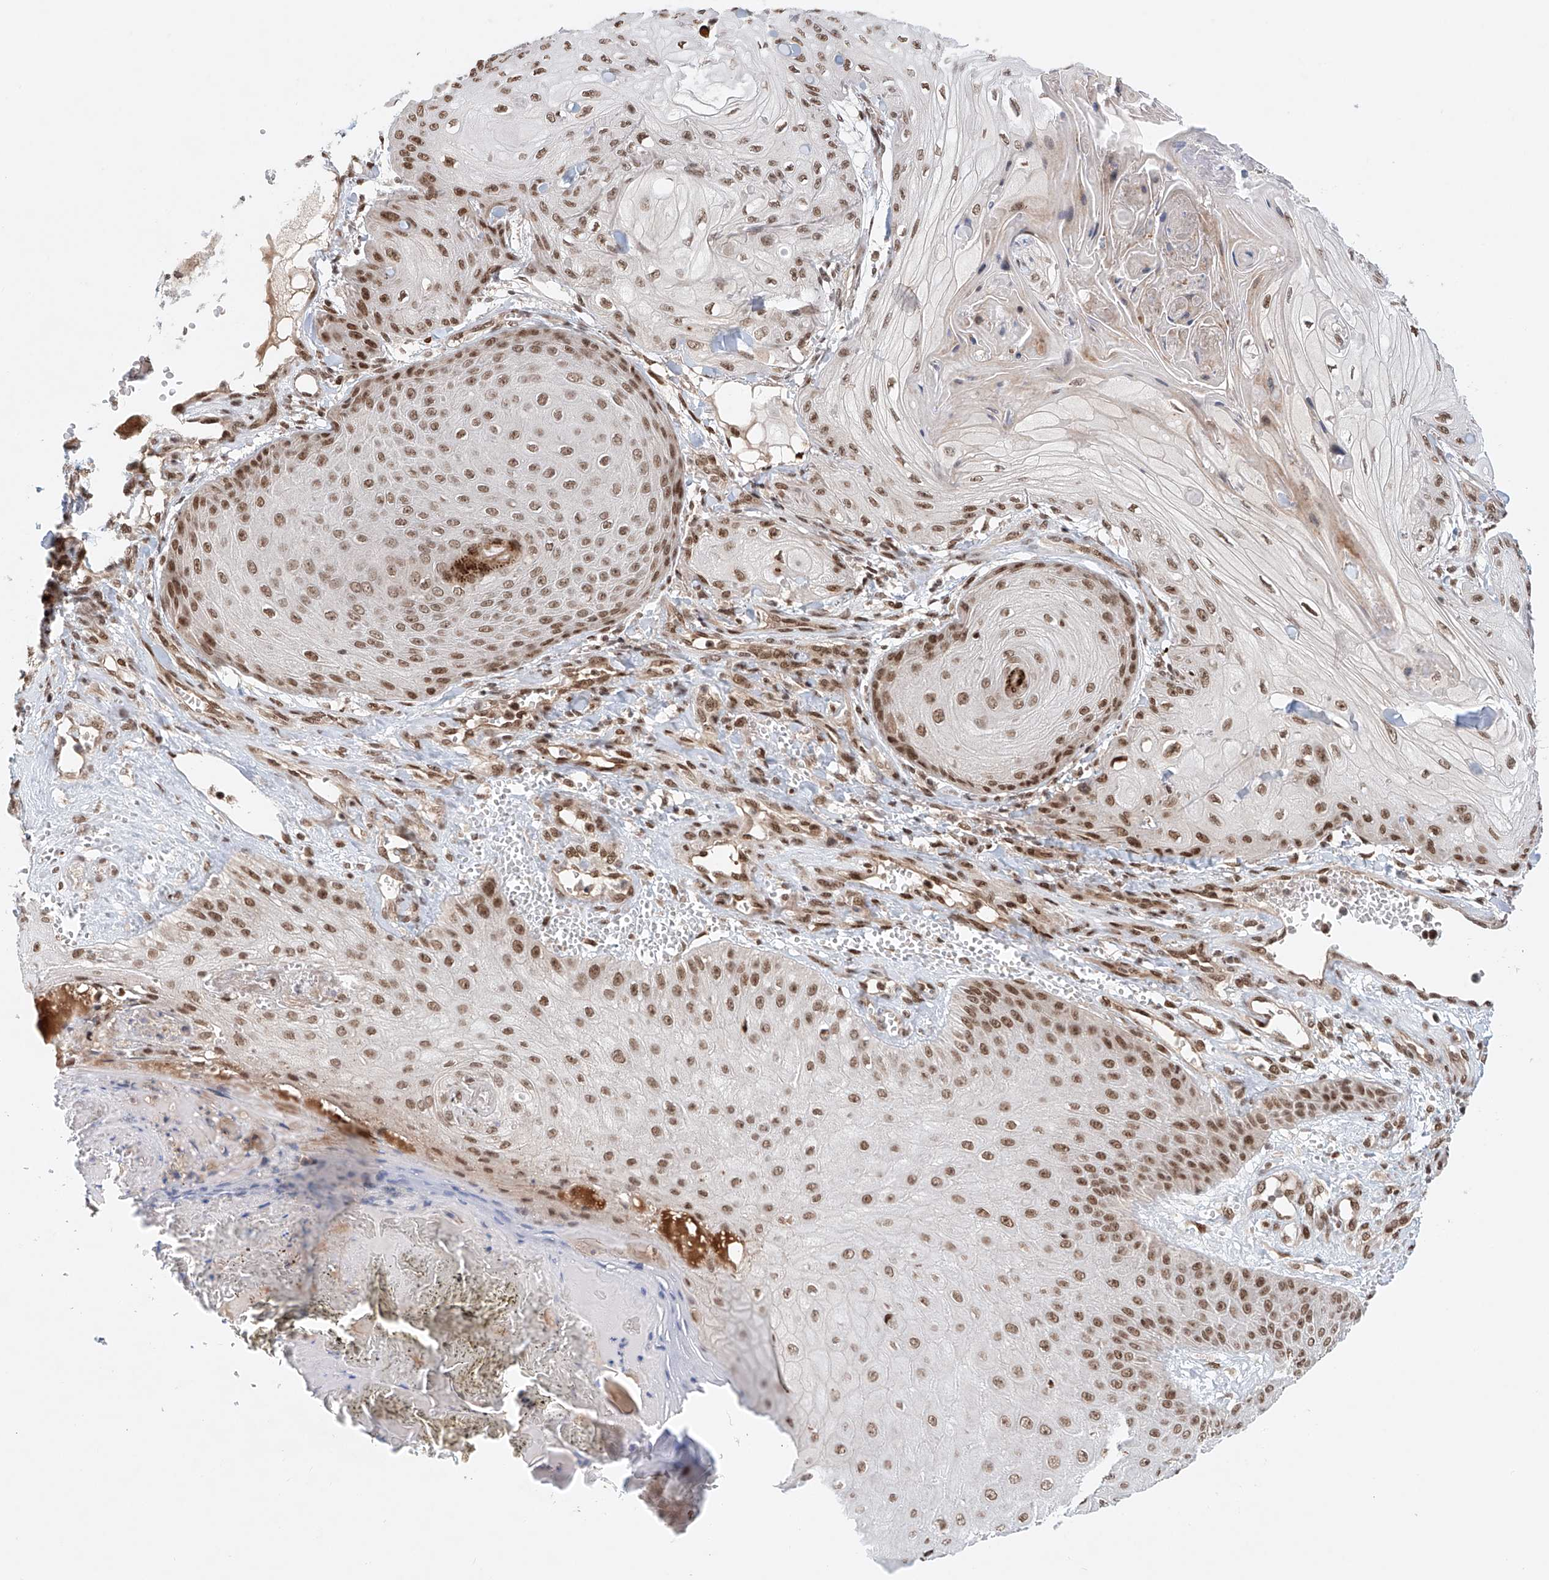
{"staining": {"intensity": "strong", "quantity": "25%-75%", "location": "nuclear"}, "tissue": "skin cancer", "cell_type": "Tumor cells", "image_type": "cancer", "snomed": [{"axis": "morphology", "description": "Squamous cell carcinoma, NOS"}, {"axis": "topography", "description": "Skin"}], "caption": "Skin cancer (squamous cell carcinoma) stained for a protein (brown) reveals strong nuclear positive positivity in about 25%-75% of tumor cells.", "gene": "ZNF470", "patient": {"sex": "male", "age": 74}}